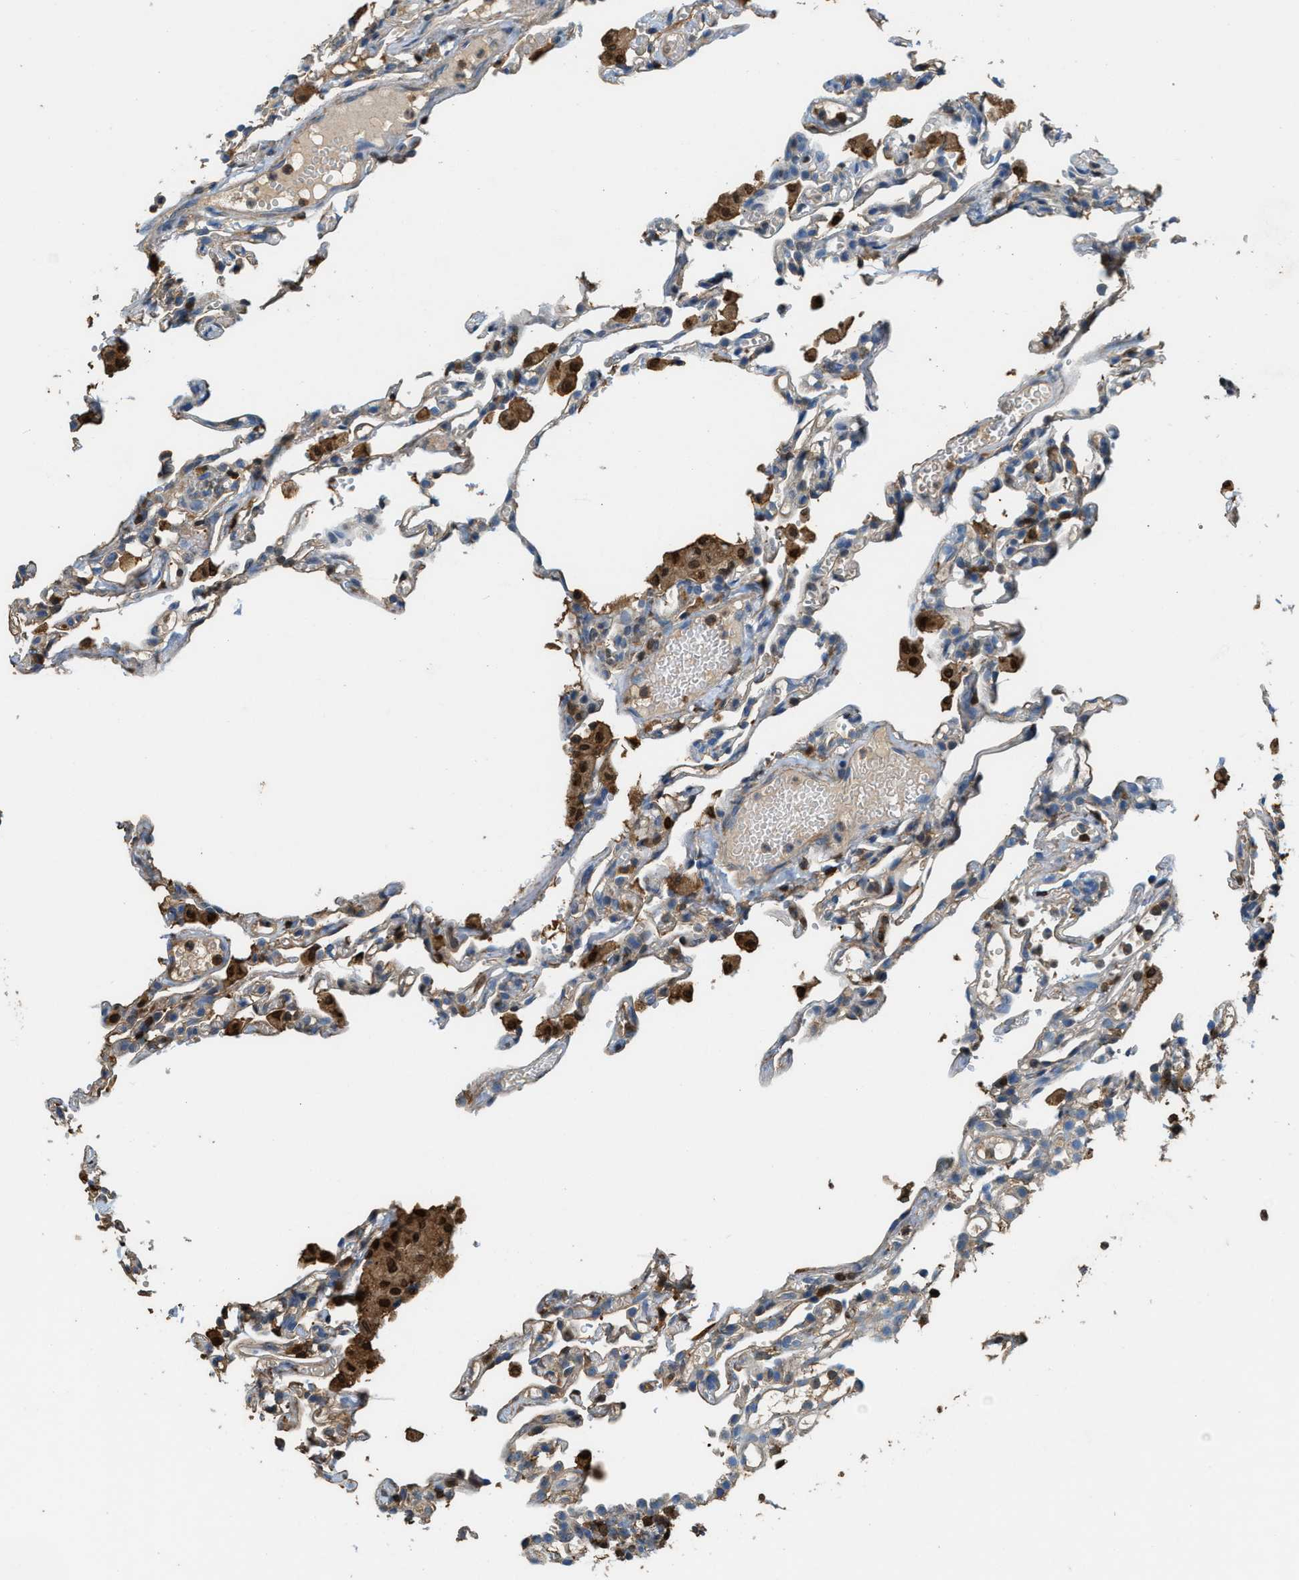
{"staining": {"intensity": "weak", "quantity": "<25%", "location": "cytoplasmic/membranous"}, "tissue": "lung", "cell_type": "Alveolar cells", "image_type": "normal", "snomed": [{"axis": "morphology", "description": "Normal tissue, NOS"}, {"axis": "topography", "description": "Lung"}], "caption": "DAB (3,3'-diaminobenzidine) immunohistochemical staining of unremarkable lung shows no significant expression in alveolar cells. The staining is performed using DAB brown chromogen with nuclei counter-stained in using hematoxylin.", "gene": "SERPINB5", "patient": {"sex": "male", "age": 21}}